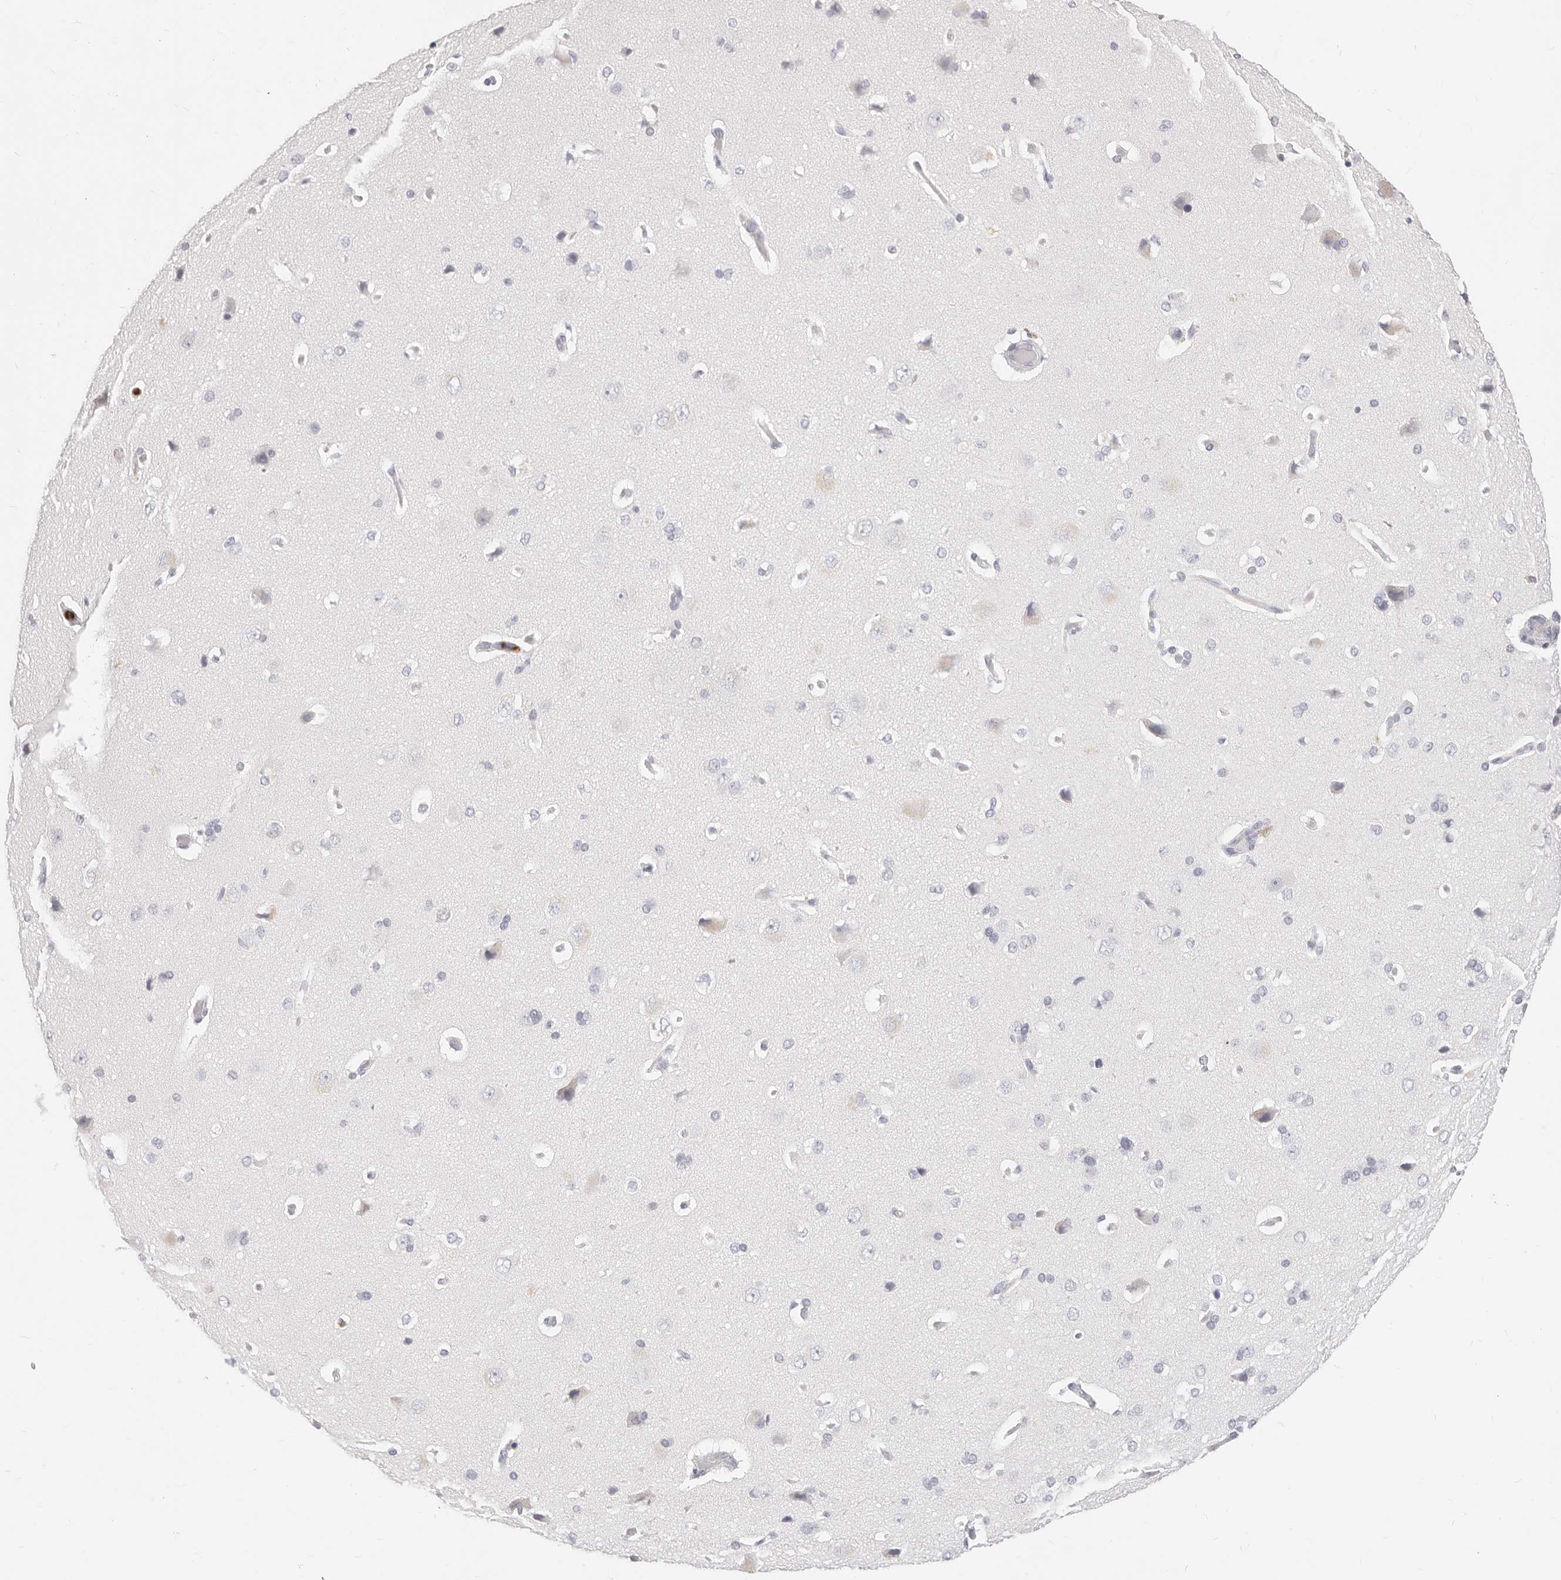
{"staining": {"intensity": "negative", "quantity": "none", "location": "none"}, "tissue": "cerebral cortex", "cell_type": "Endothelial cells", "image_type": "normal", "snomed": [{"axis": "morphology", "description": "Normal tissue, NOS"}, {"axis": "topography", "description": "Cerebral cortex"}], "caption": "The micrograph demonstrates no significant staining in endothelial cells of cerebral cortex. (DAB immunohistochemistry (IHC) visualized using brightfield microscopy, high magnification).", "gene": "CAMP", "patient": {"sex": "male", "age": 62}}